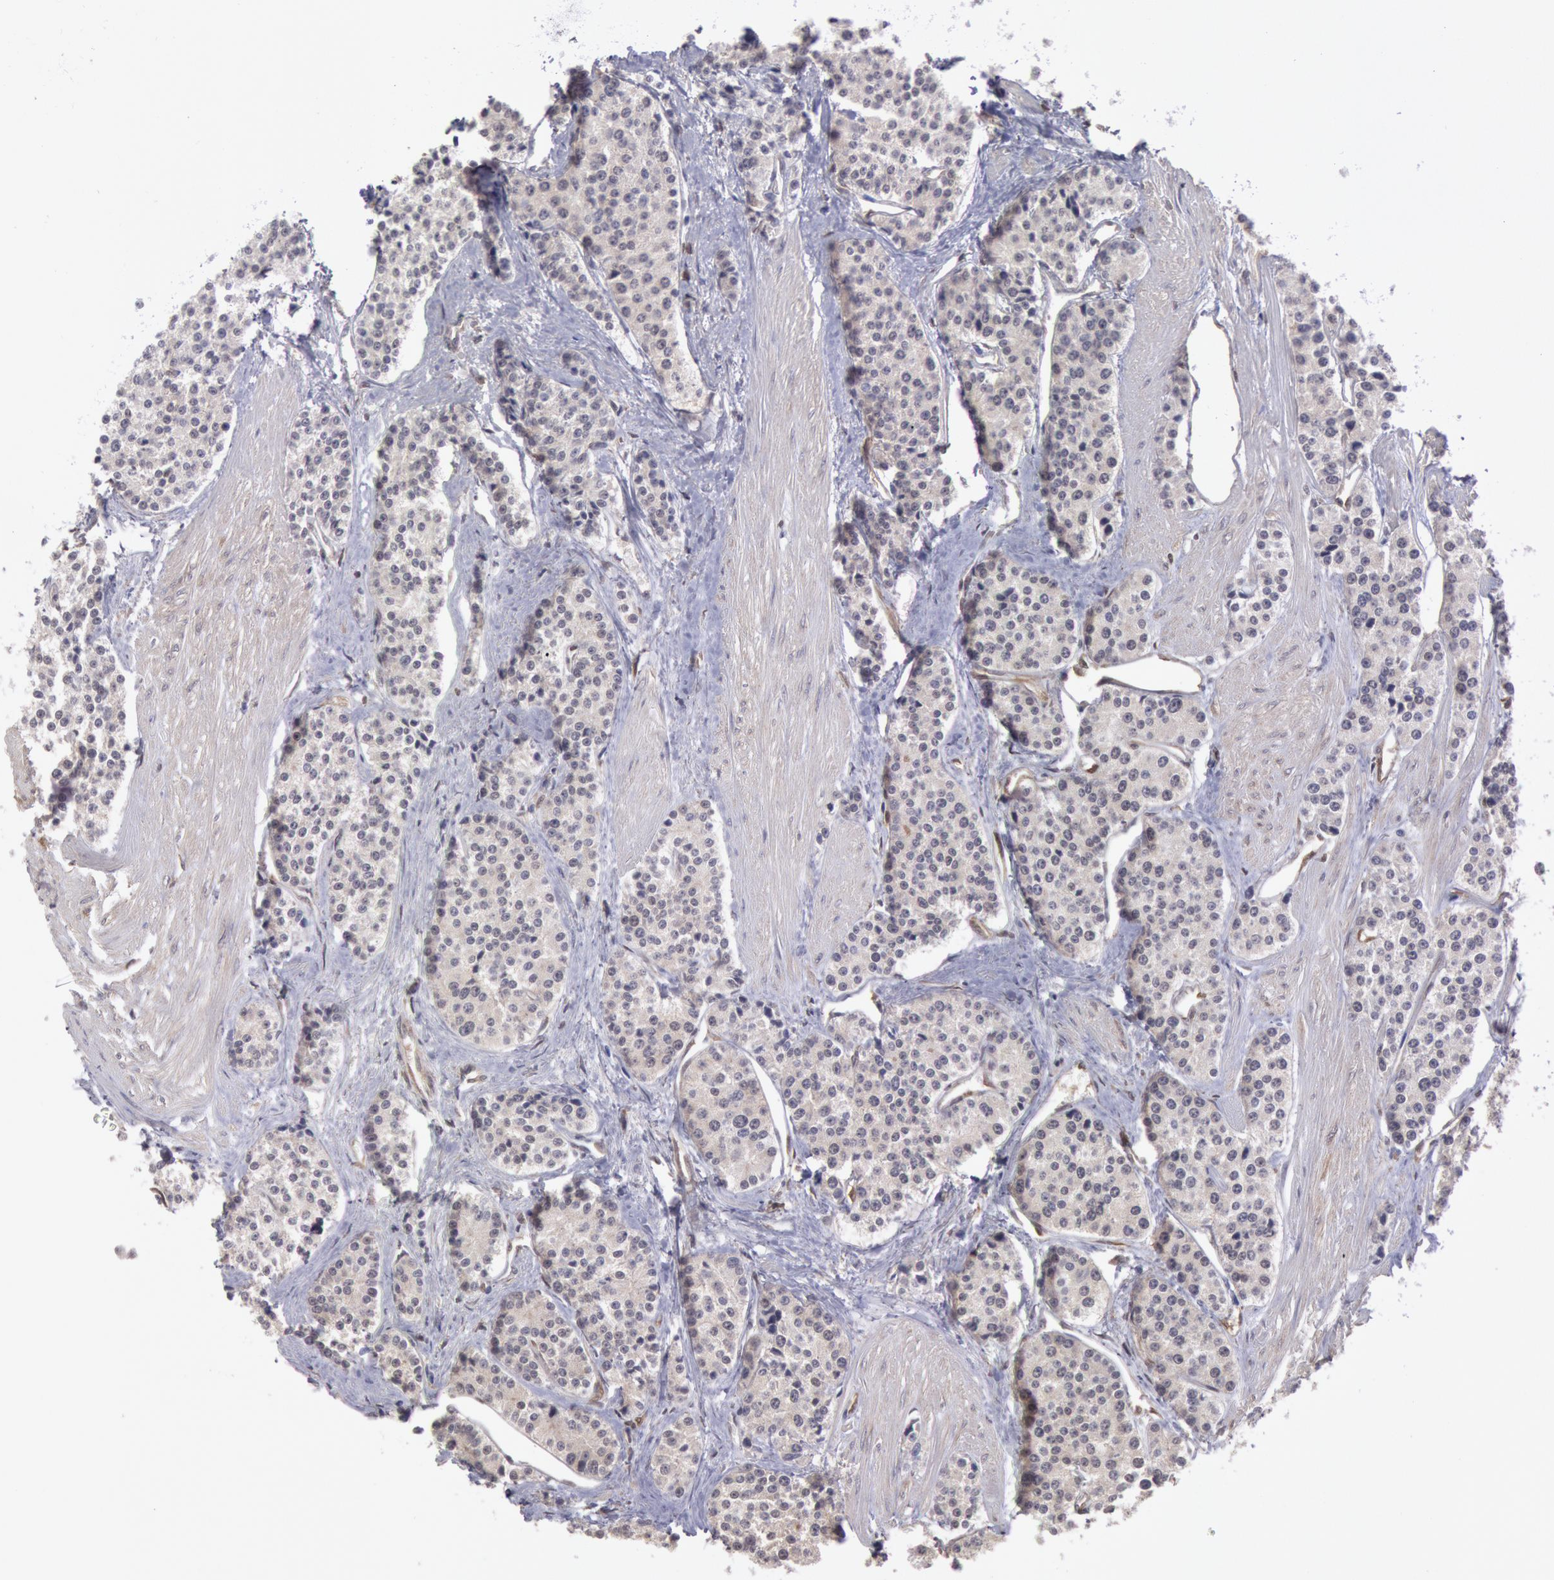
{"staining": {"intensity": "weak", "quantity": "25%-75%", "location": "cytoplasmic/membranous"}, "tissue": "carcinoid", "cell_type": "Tumor cells", "image_type": "cancer", "snomed": [{"axis": "morphology", "description": "Carcinoid, malignant, NOS"}, {"axis": "topography", "description": "Stomach"}], "caption": "Tumor cells demonstrate low levels of weak cytoplasmic/membranous expression in approximately 25%-75% of cells in carcinoid (malignant). The staining was performed using DAB, with brown indicating positive protein expression. Nuclei are stained blue with hematoxylin.", "gene": "CCDC50", "patient": {"sex": "female", "age": 76}}